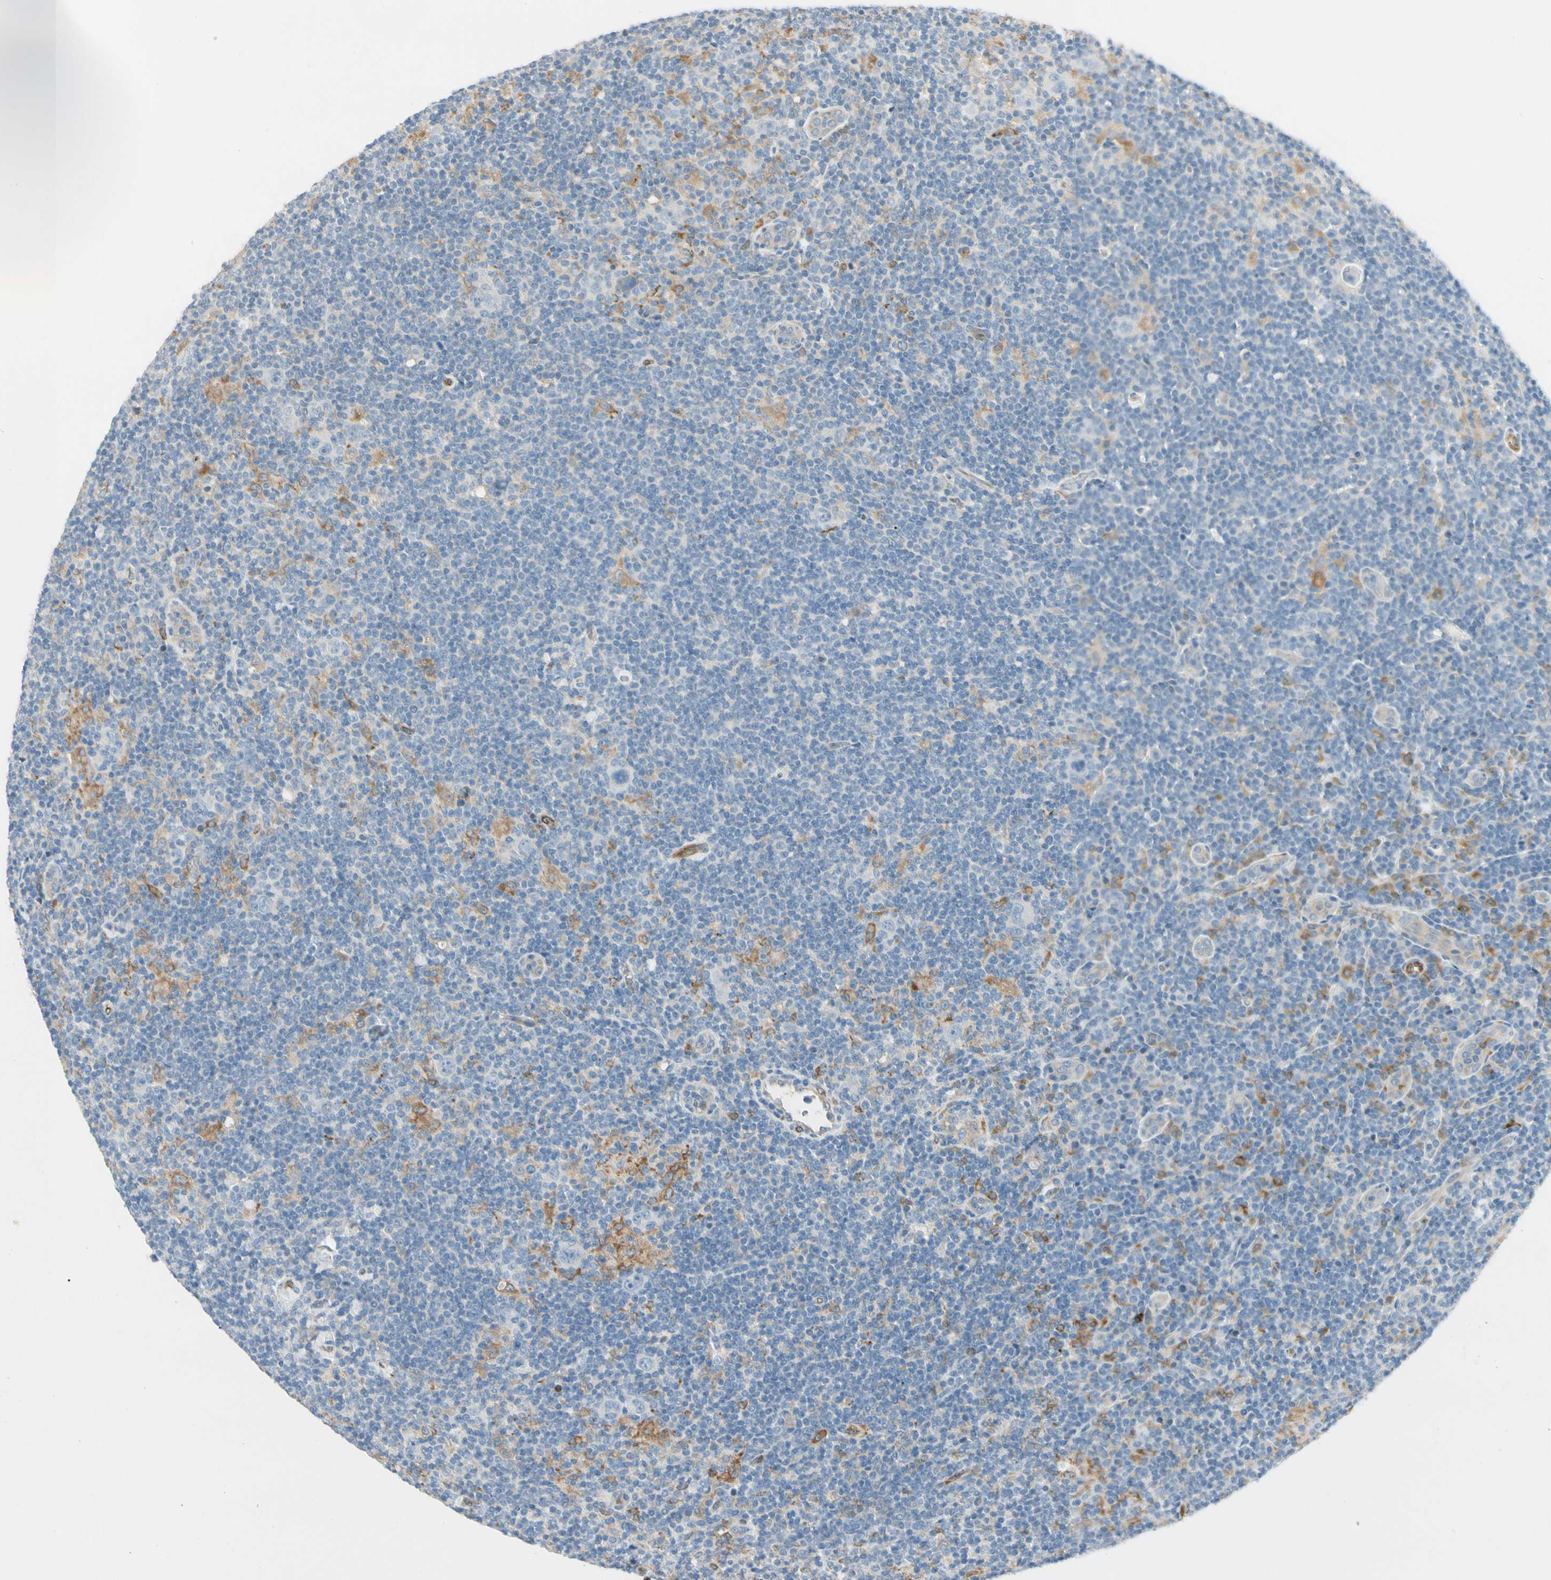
{"staining": {"intensity": "negative", "quantity": "none", "location": "none"}, "tissue": "lymphoma", "cell_type": "Tumor cells", "image_type": "cancer", "snomed": [{"axis": "morphology", "description": "Hodgkin's disease, NOS"}, {"axis": "topography", "description": "Lymph node"}], "caption": "Tumor cells show no significant protein expression in Hodgkin's disease.", "gene": "LPCAT2", "patient": {"sex": "female", "age": 57}}